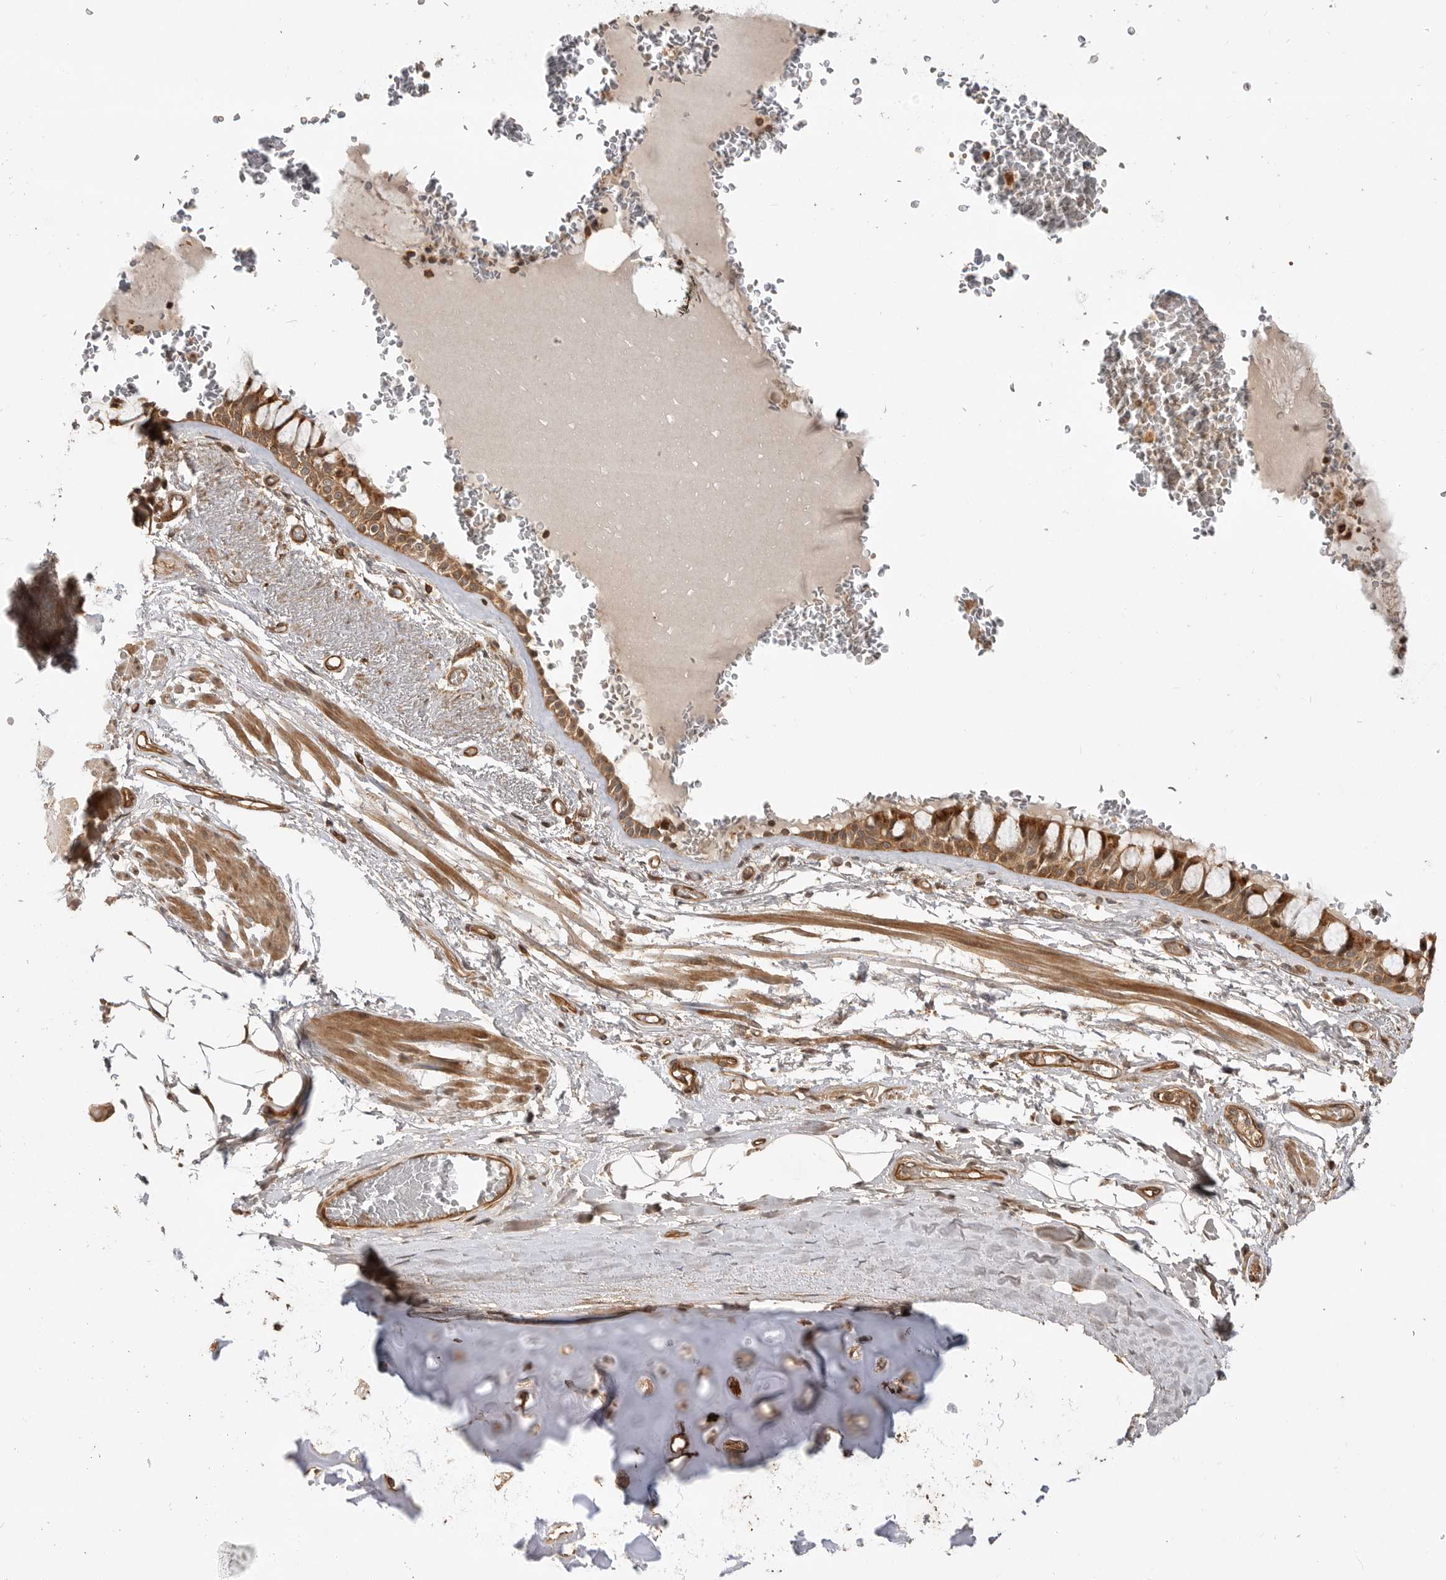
{"staining": {"intensity": "moderate", "quantity": ">75%", "location": "cytoplasmic/membranous"}, "tissue": "bronchus", "cell_type": "Respiratory epithelial cells", "image_type": "normal", "snomed": [{"axis": "morphology", "description": "Normal tissue, NOS"}, {"axis": "topography", "description": "Bronchus"}], "caption": "Protein staining reveals moderate cytoplasmic/membranous expression in about >75% of respiratory epithelial cells in benign bronchus.", "gene": "ADPRS", "patient": {"sex": "male", "age": 66}}